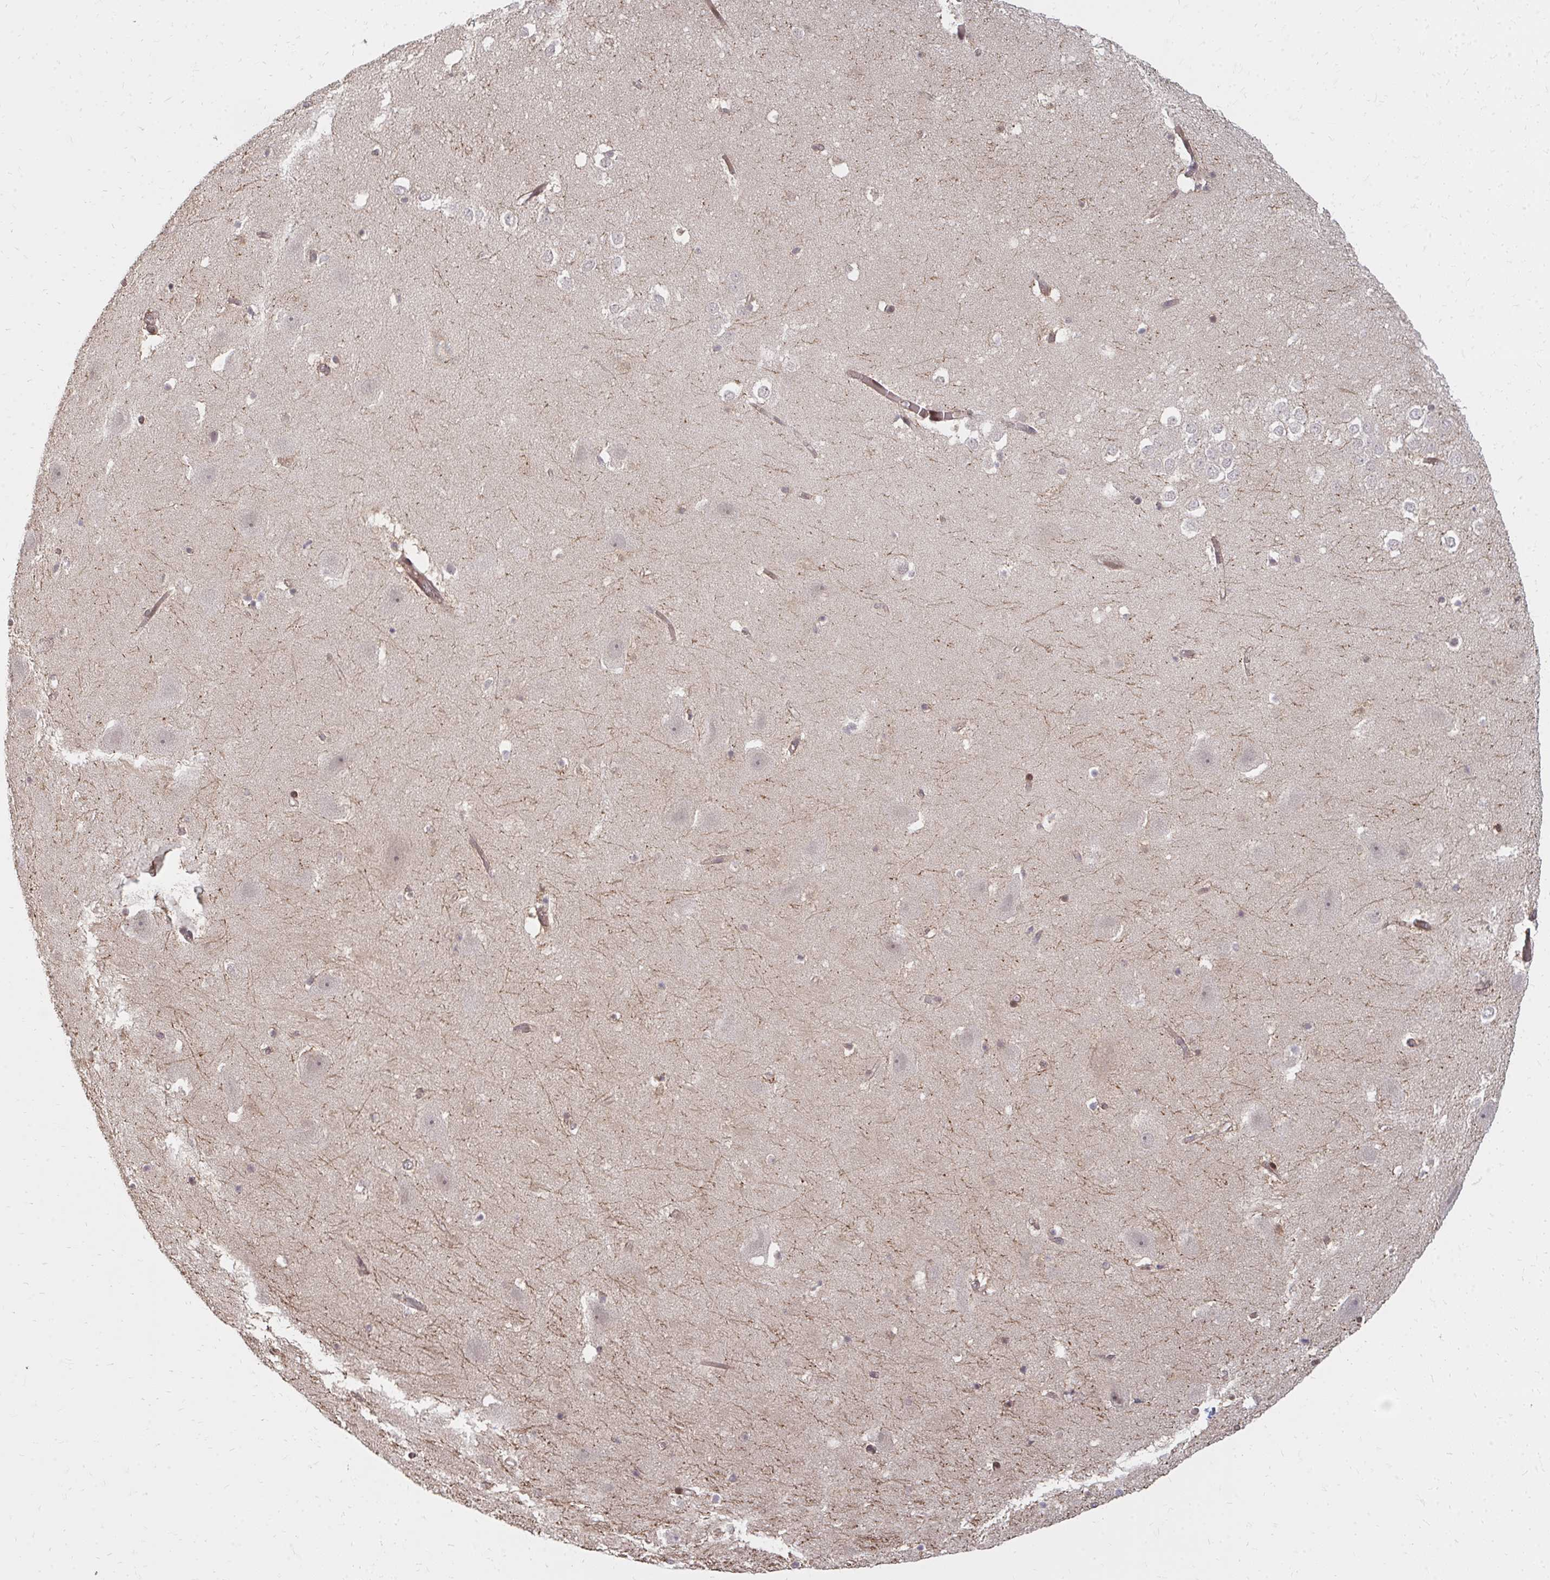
{"staining": {"intensity": "negative", "quantity": "none", "location": "none"}, "tissue": "hippocampus", "cell_type": "Glial cells", "image_type": "normal", "snomed": [{"axis": "morphology", "description": "Normal tissue, NOS"}, {"axis": "topography", "description": "Hippocampus"}], "caption": "This is an immunohistochemistry (IHC) histopathology image of normal human hippocampus. There is no expression in glial cells.", "gene": "ZNF285", "patient": {"sex": "female", "age": 42}}